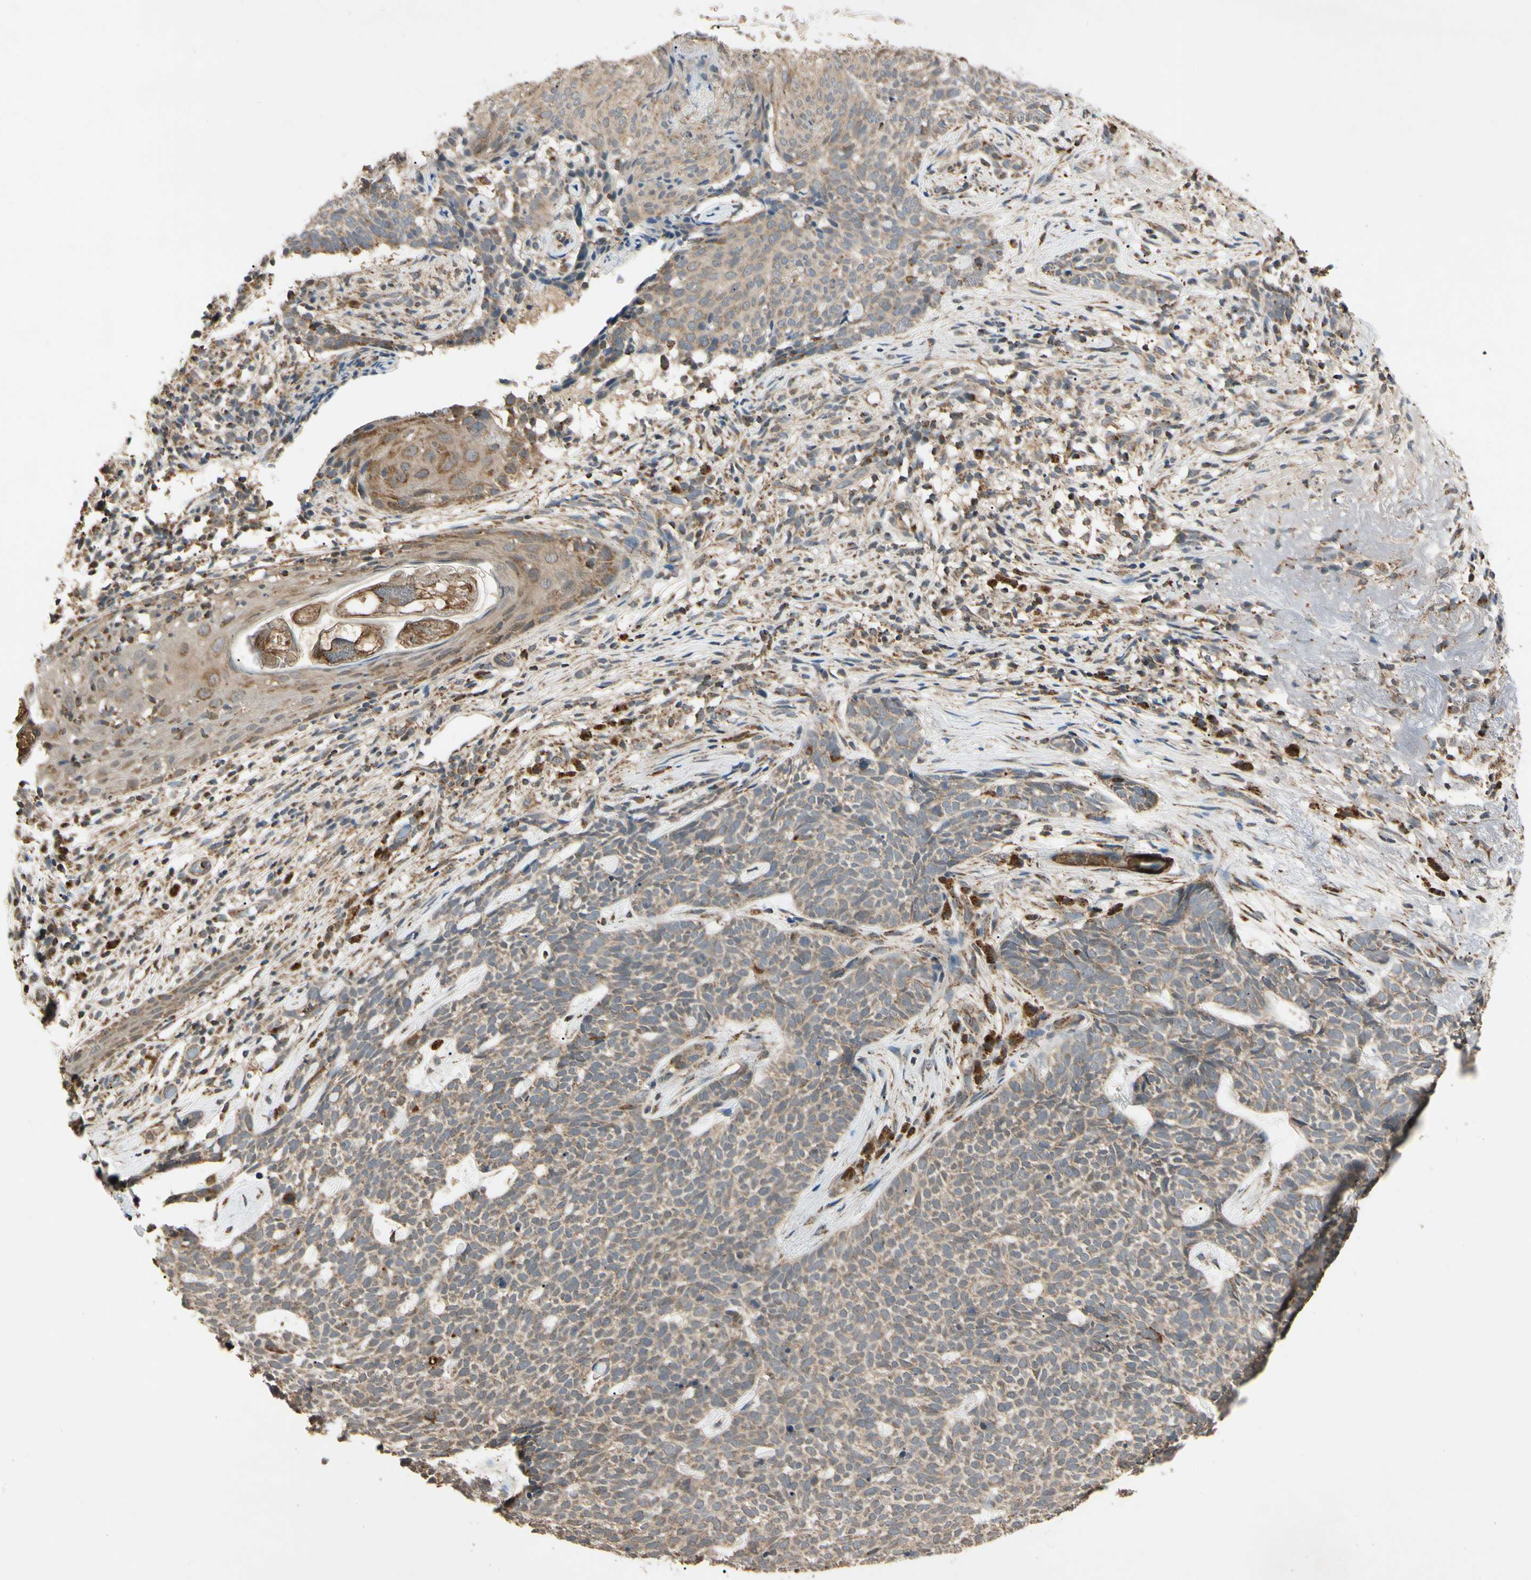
{"staining": {"intensity": "weak", "quantity": ">75%", "location": "cytoplasmic/membranous"}, "tissue": "skin cancer", "cell_type": "Tumor cells", "image_type": "cancer", "snomed": [{"axis": "morphology", "description": "Basal cell carcinoma"}, {"axis": "topography", "description": "Skin"}], "caption": "A brown stain labels weak cytoplasmic/membranous expression of a protein in skin cancer (basal cell carcinoma) tumor cells.", "gene": "PRDX5", "patient": {"sex": "female", "age": 84}}